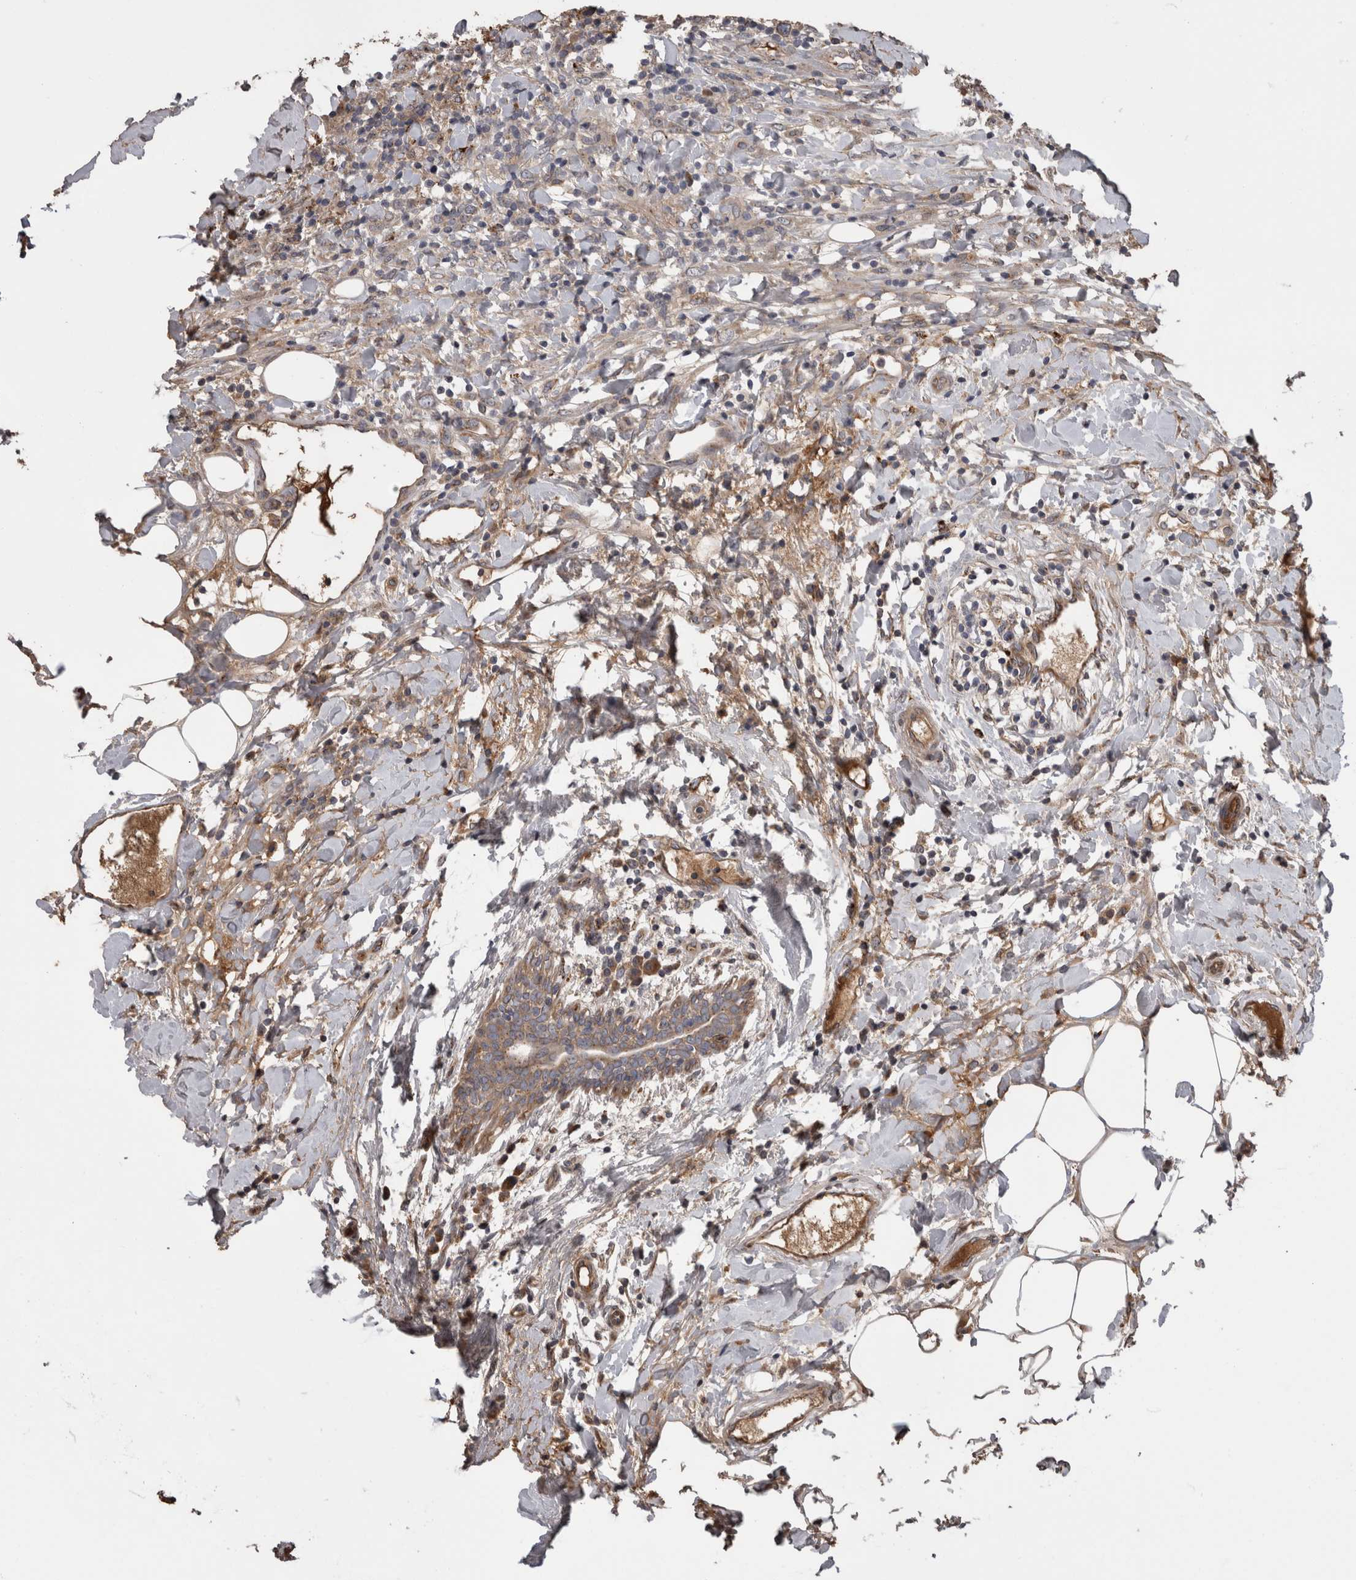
{"staining": {"intensity": "weak", "quantity": ">75%", "location": "cytoplasmic/membranous"}, "tissue": "breast cancer", "cell_type": "Tumor cells", "image_type": "cancer", "snomed": [{"axis": "morphology", "description": "Duct carcinoma"}, {"axis": "topography", "description": "Breast"}], "caption": "A brown stain highlights weak cytoplasmic/membranous expression of a protein in intraductal carcinoma (breast) tumor cells. (Stains: DAB in brown, nuclei in blue, Microscopy: brightfield microscopy at high magnification).", "gene": "STC1", "patient": {"sex": "female", "age": 37}}